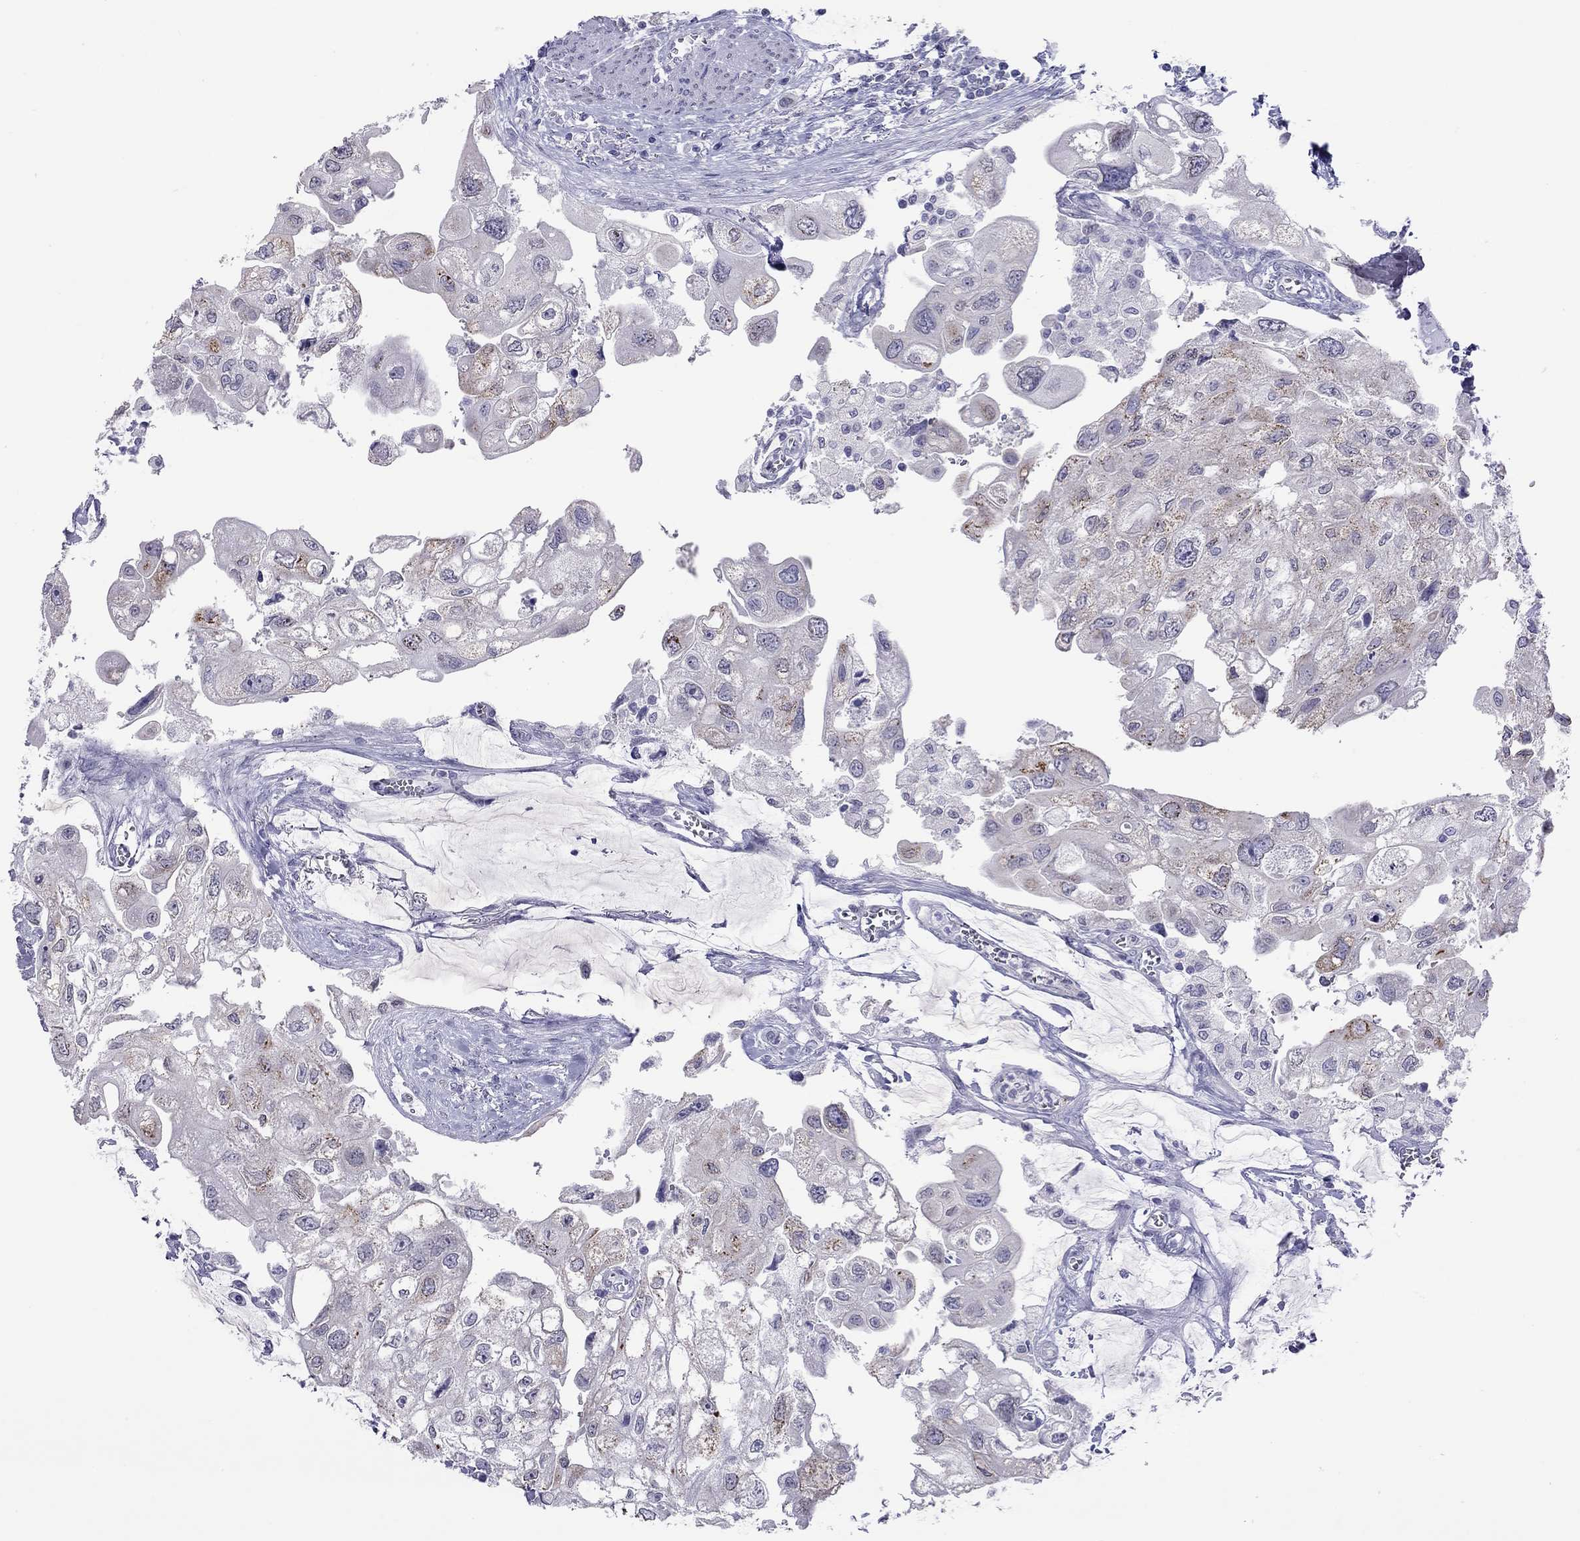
{"staining": {"intensity": "moderate", "quantity": "<25%", "location": "cytoplasmic/membranous"}, "tissue": "urothelial cancer", "cell_type": "Tumor cells", "image_type": "cancer", "snomed": [{"axis": "morphology", "description": "Urothelial carcinoma, High grade"}, {"axis": "topography", "description": "Urinary bladder"}], "caption": "A photomicrograph showing moderate cytoplasmic/membranous staining in approximately <25% of tumor cells in urothelial carcinoma (high-grade), as visualized by brown immunohistochemical staining.", "gene": "ARMC12", "patient": {"sex": "male", "age": 59}}